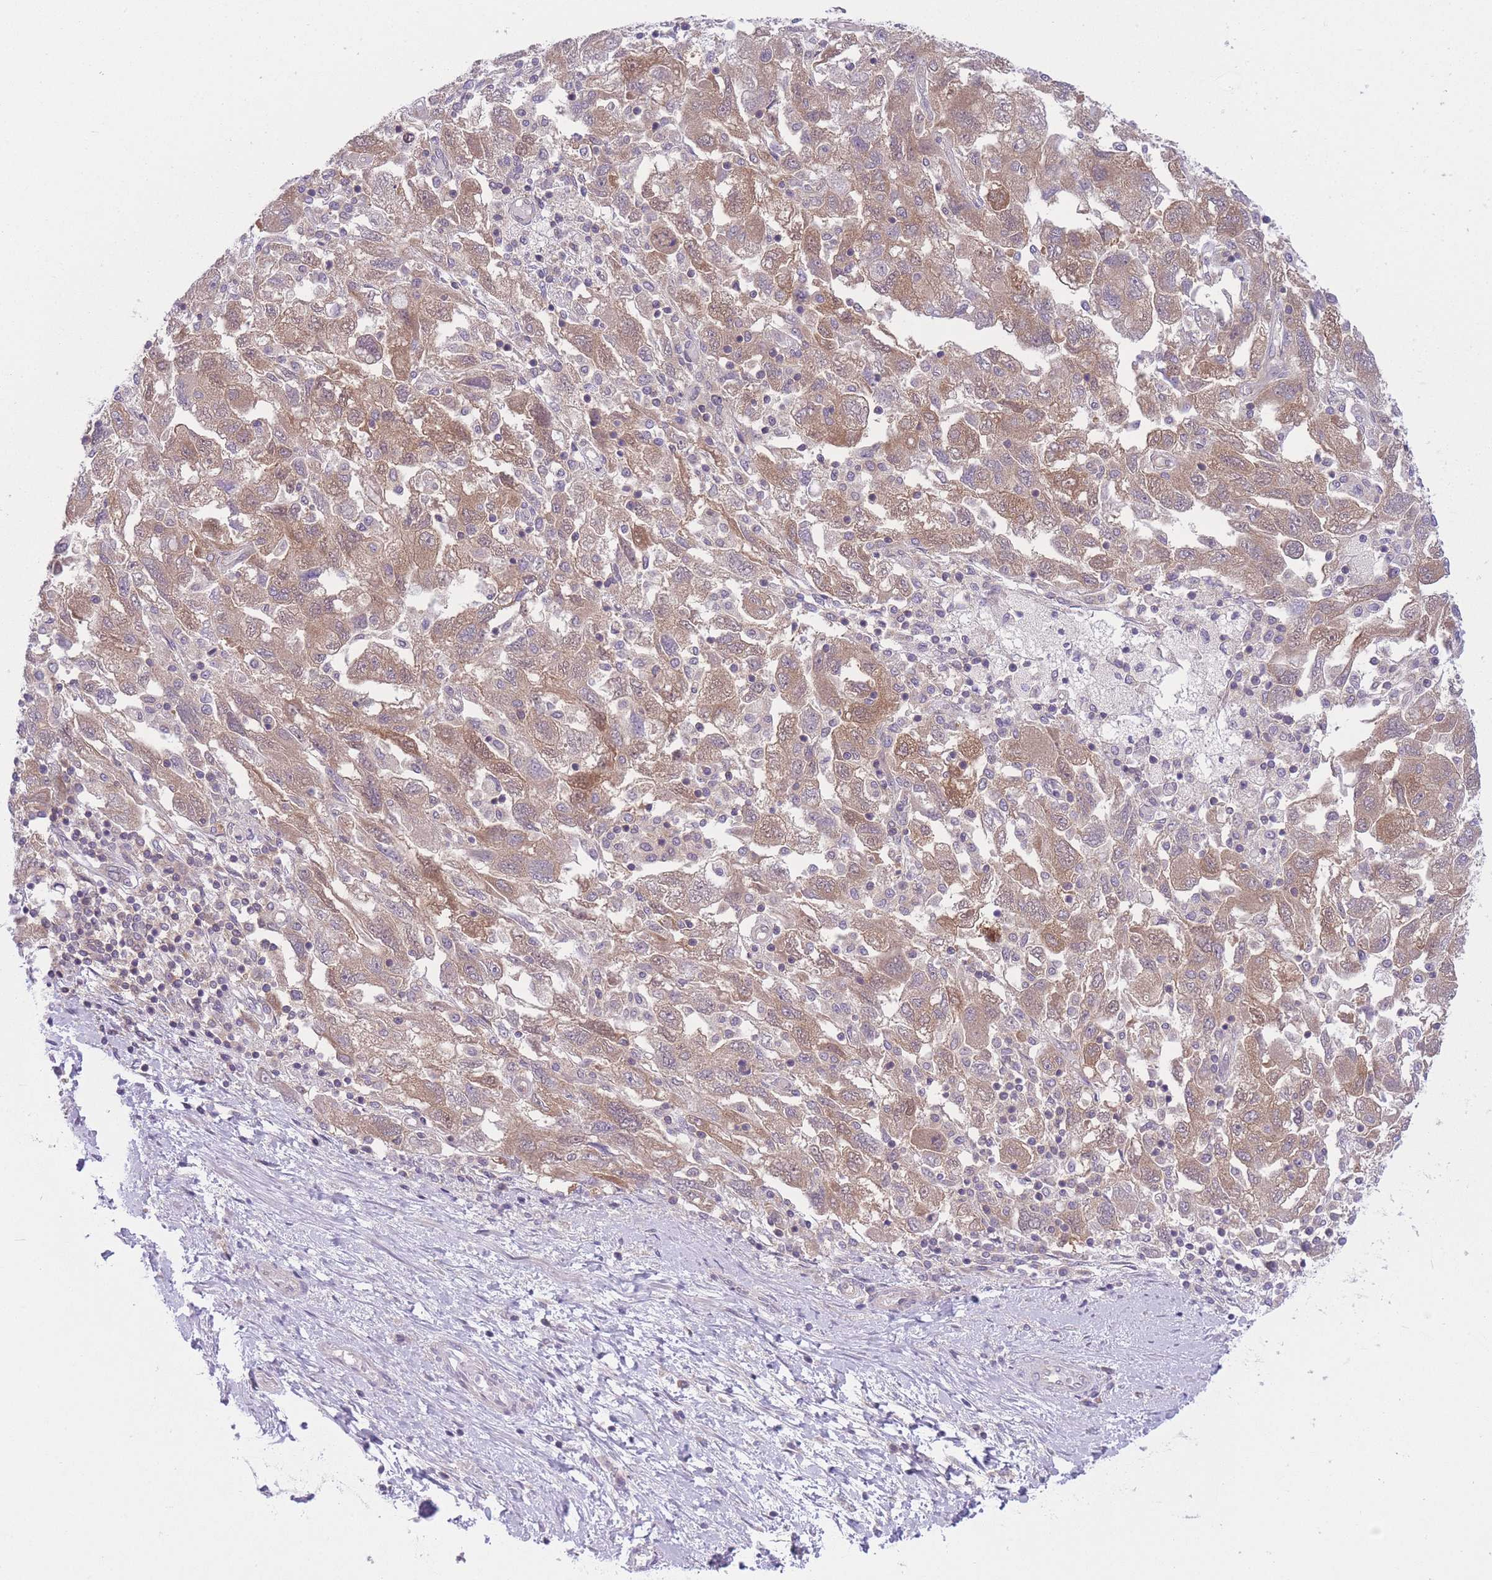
{"staining": {"intensity": "weak", "quantity": ">75%", "location": "cytoplasmic/membranous"}, "tissue": "ovarian cancer", "cell_type": "Tumor cells", "image_type": "cancer", "snomed": [{"axis": "morphology", "description": "Carcinoma, NOS"}, {"axis": "morphology", "description": "Cystadenocarcinoma, serous, NOS"}, {"axis": "topography", "description": "Ovary"}], "caption": "Immunohistochemical staining of ovarian cancer (serous cystadenocarcinoma) demonstrates low levels of weak cytoplasmic/membranous protein positivity in about >75% of tumor cells.", "gene": "PFDN6", "patient": {"sex": "female", "age": 69}}